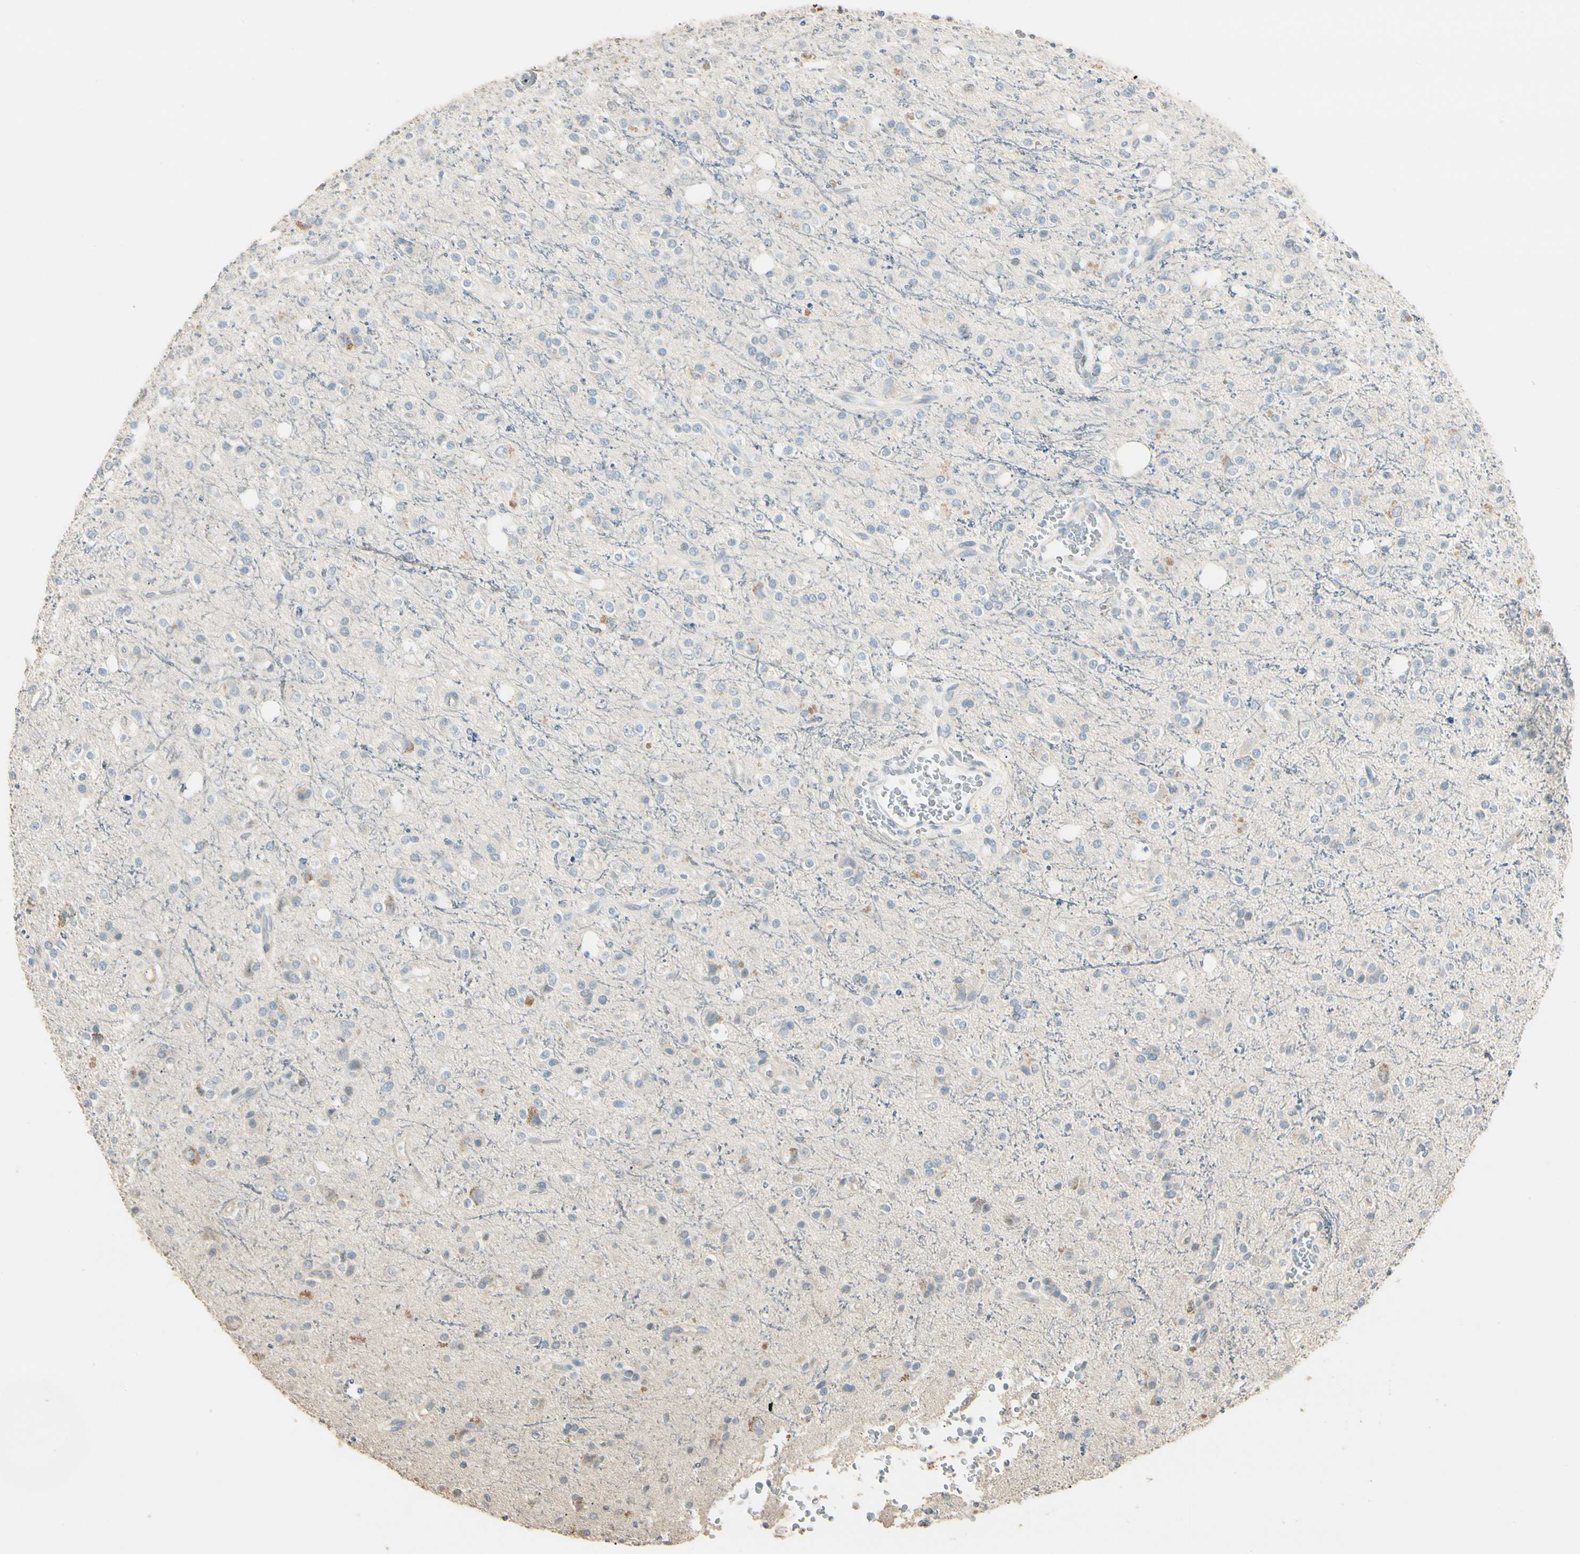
{"staining": {"intensity": "negative", "quantity": "none", "location": "none"}, "tissue": "glioma", "cell_type": "Tumor cells", "image_type": "cancer", "snomed": [{"axis": "morphology", "description": "Glioma, malignant, High grade"}, {"axis": "topography", "description": "Brain"}], "caption": "A high-resolution image shows immunohistochemistry (IHC) staining of malignant glioma (high-grade), which shows no significant staining in tumor cells.", "gene": "GNE", "patient": {"sex": "male", "age": 47}}